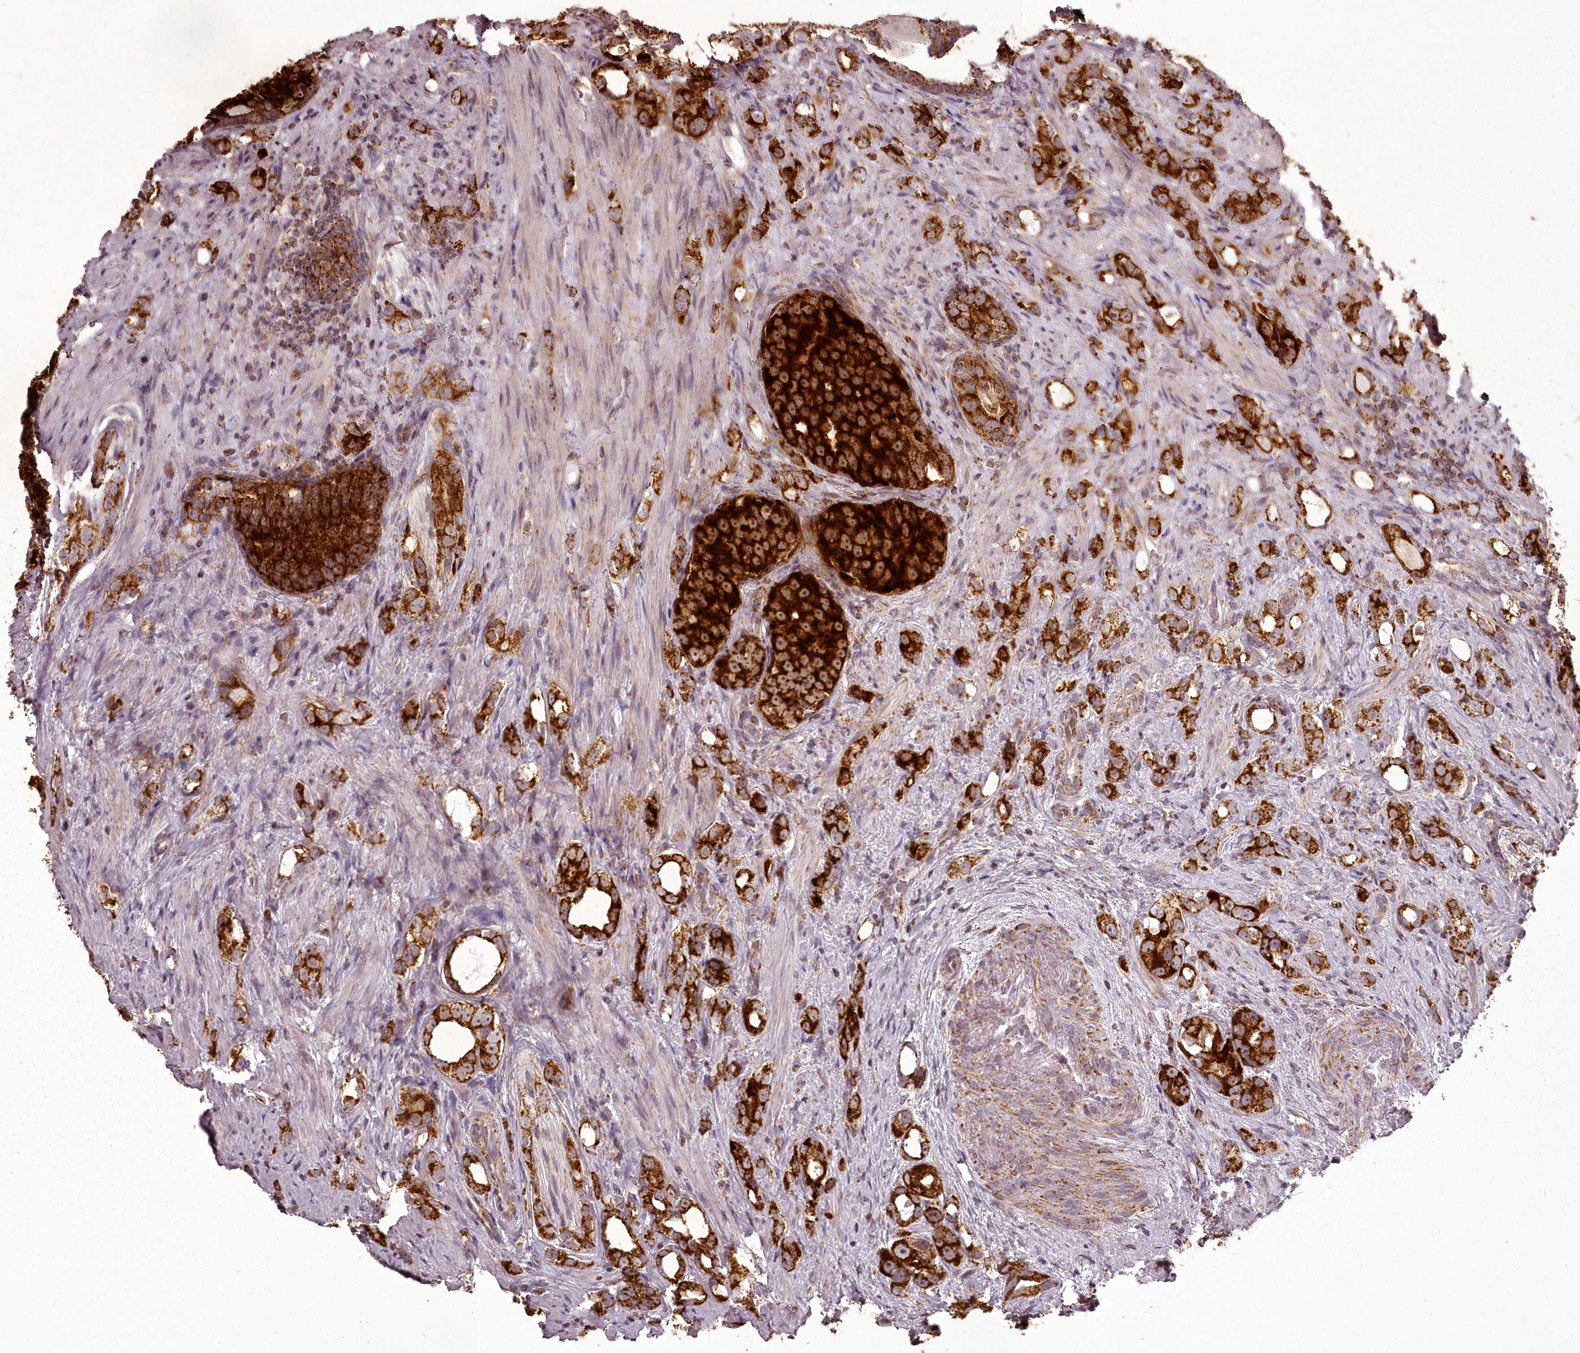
{"staining": {"intensity": "strong", "quantity": ">75%", "location": "cytoplasmic/membranous"}, "tissue": "prostate cancer", "cell_type": "Tumor cells", "image_type": "cancer", "snomed": [{"axis": "morphology", "description": "Adenocarcinoma, High grade"}, {"axis": "topography", "description": "Prostate"}], "caption": "IHC histopathology image of neoplastic tissue: adenocarcinoma (high-grade) (prostate) stained using immunohistochemistry demonstrates high levels of strong protein expression localized specifically in the cytoplasmic/membranous of tumor cells, appearing as a cytoplasmic/membranous brown color.", "gene": "CHCHD2", "patient": {"sex": "male", "age": 63}}